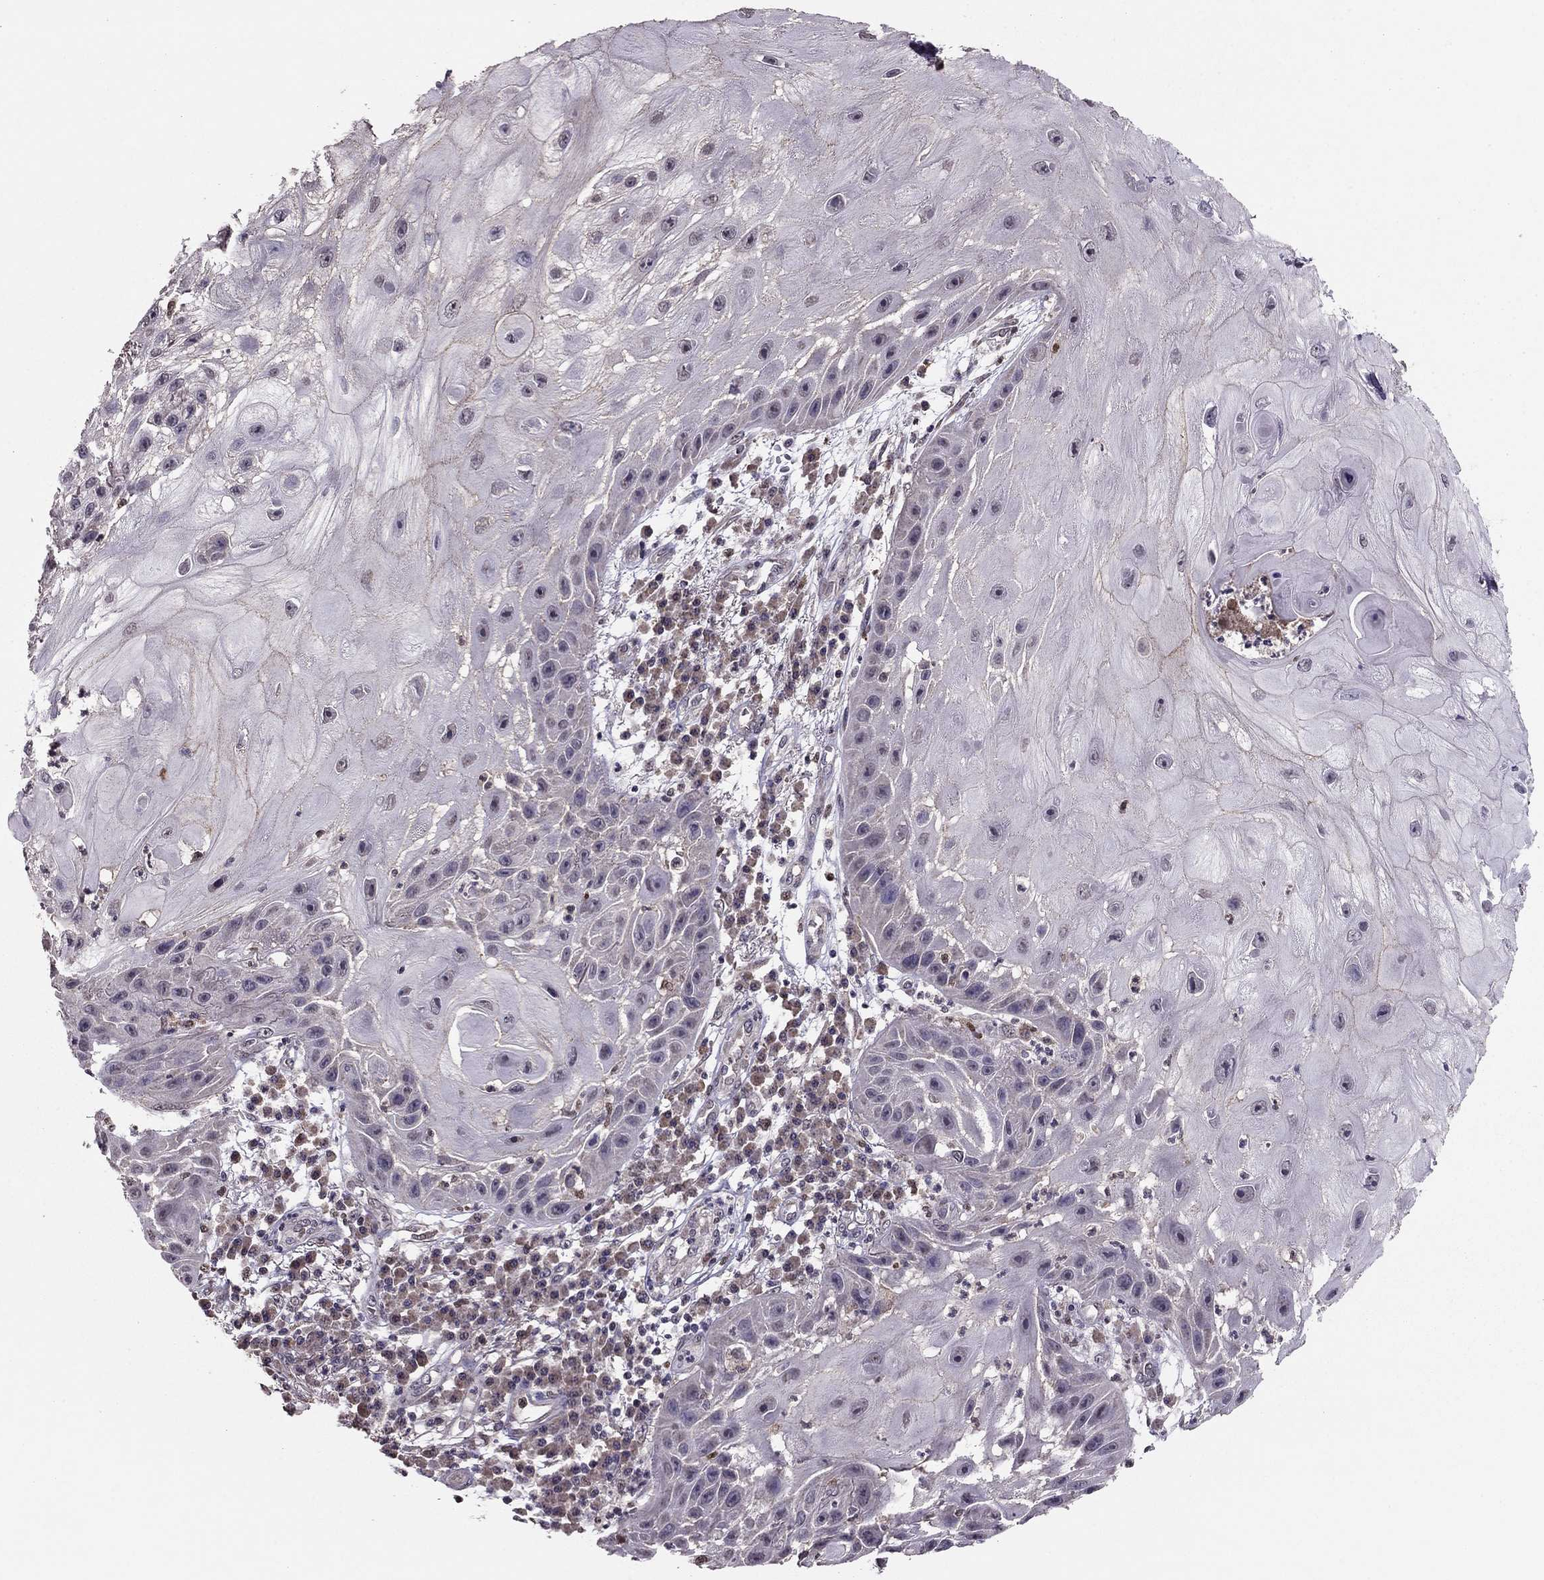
{"staining": {"intensity": "negative", "quantity": "none", "location": "none"}, "tissue": "skin cancer", "cell_type": "Tumor cells", "image_type": "cancer", "snomed": [{"axis": "morphology", "description": "Normal tissue, NOS"}, {"axis": "morphology", "description": "Squamous cell carcinoma, NOS"}, {"axis": "topography", "description": "Skin"}], "caption": "Skin cancer was stained to show a protein in brown. There is no significant expression in tumor cells.", "gene": "HCN1", "patient": {"sex": "male", "age": 79}}